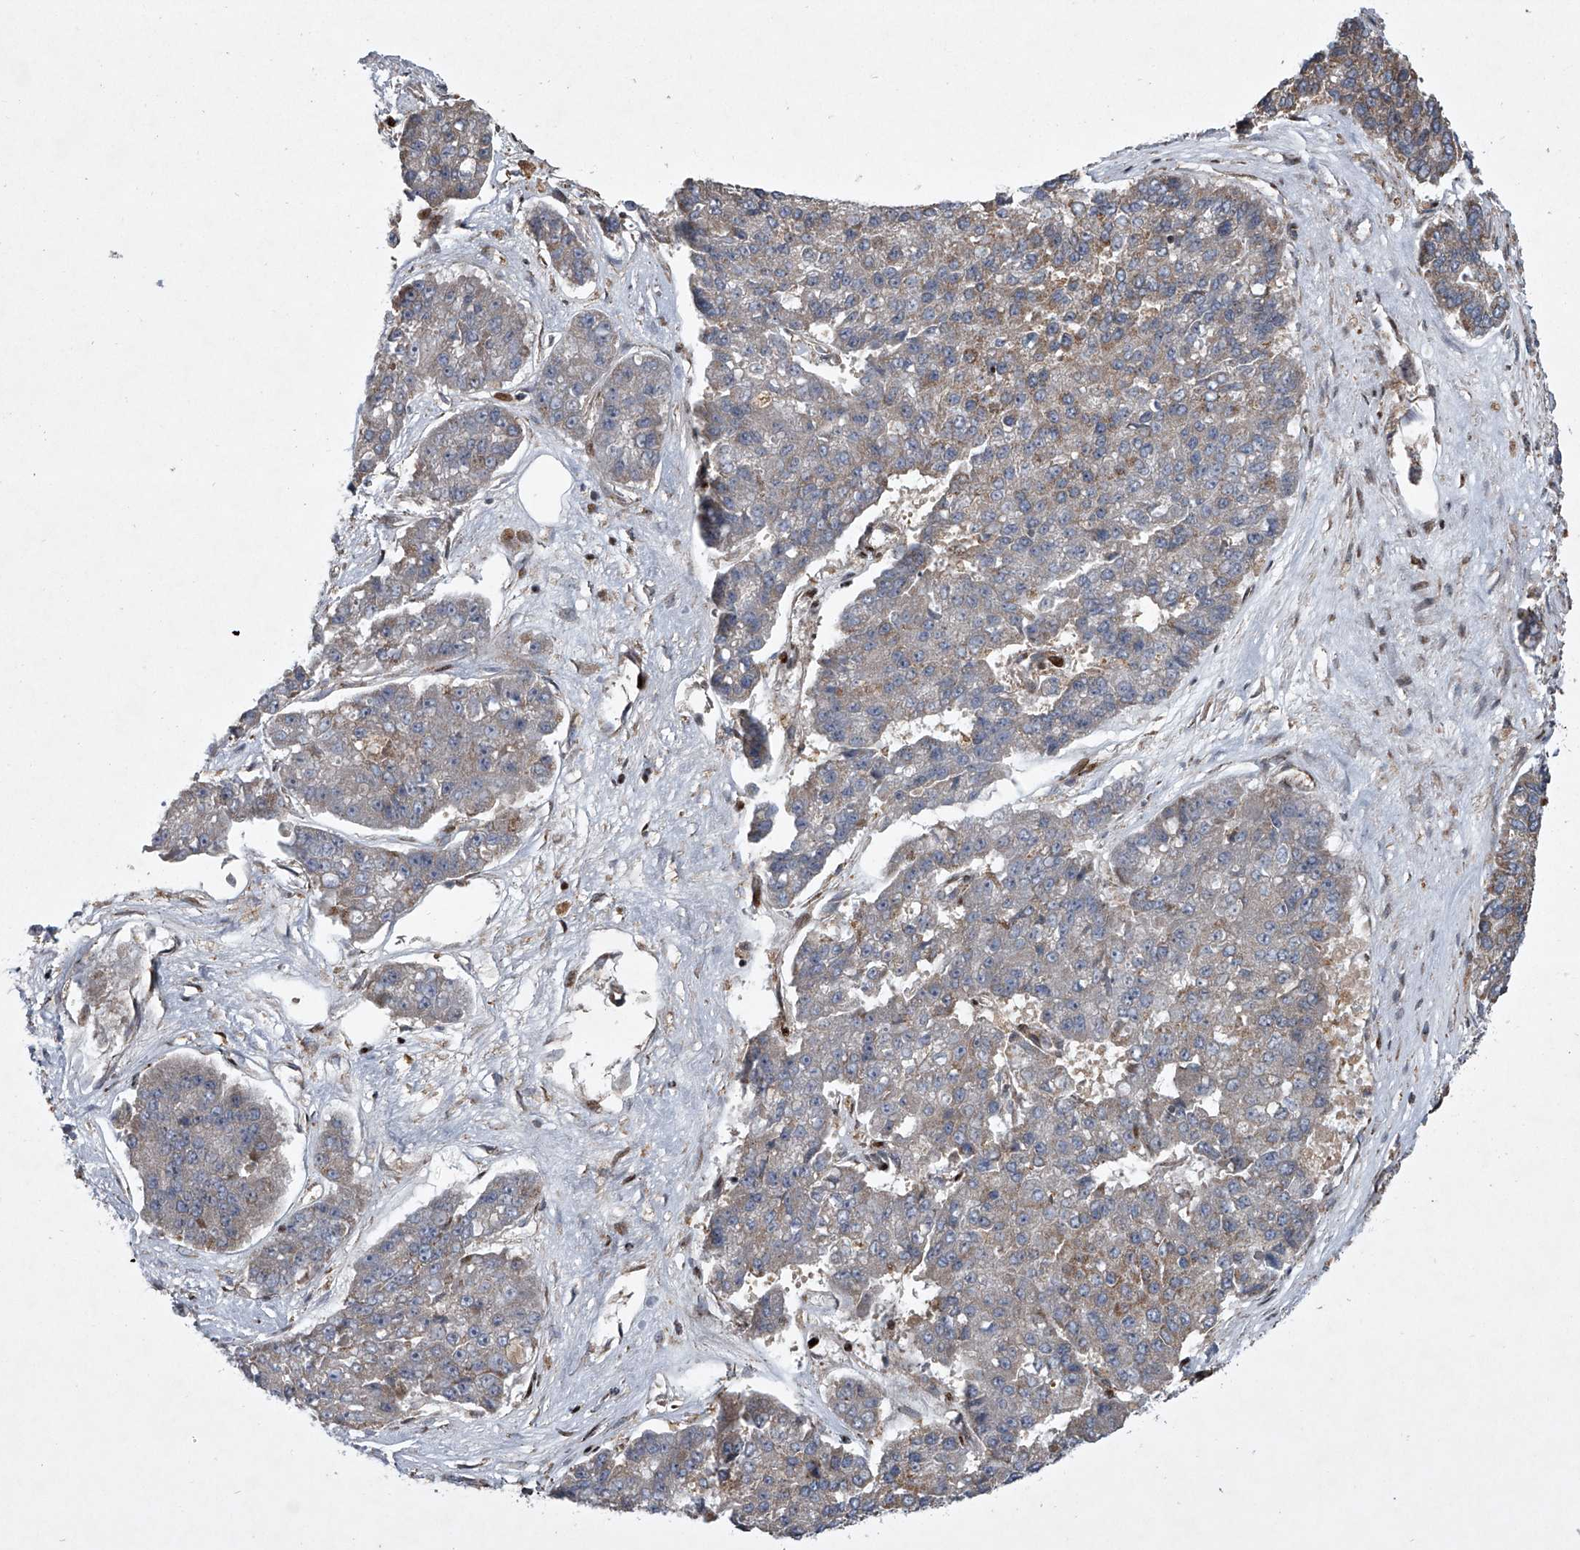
{"staining": {"intensity": "moderate", "quantity": "25%-75%", "location": "cytoplasmic/membranous"}, "tissue": "pancreatic cancer", "cell_type": "Tumor cells", "image_type": "cancer", "snomed": [{"axis": "morphology", "description": "Adenocarcinoma, NOS"}, {"axis": "topography", "description": "Pancreas"}], "caption": "Immunohistochemical staining of pancreatic adenocarcinoma shows medium levels of moderate cytoplasmic/membranous protein expression in about 25%-75% of tumor cells.", "gene": "STRADA", "patient": {"sex": "male", "age": 50}}